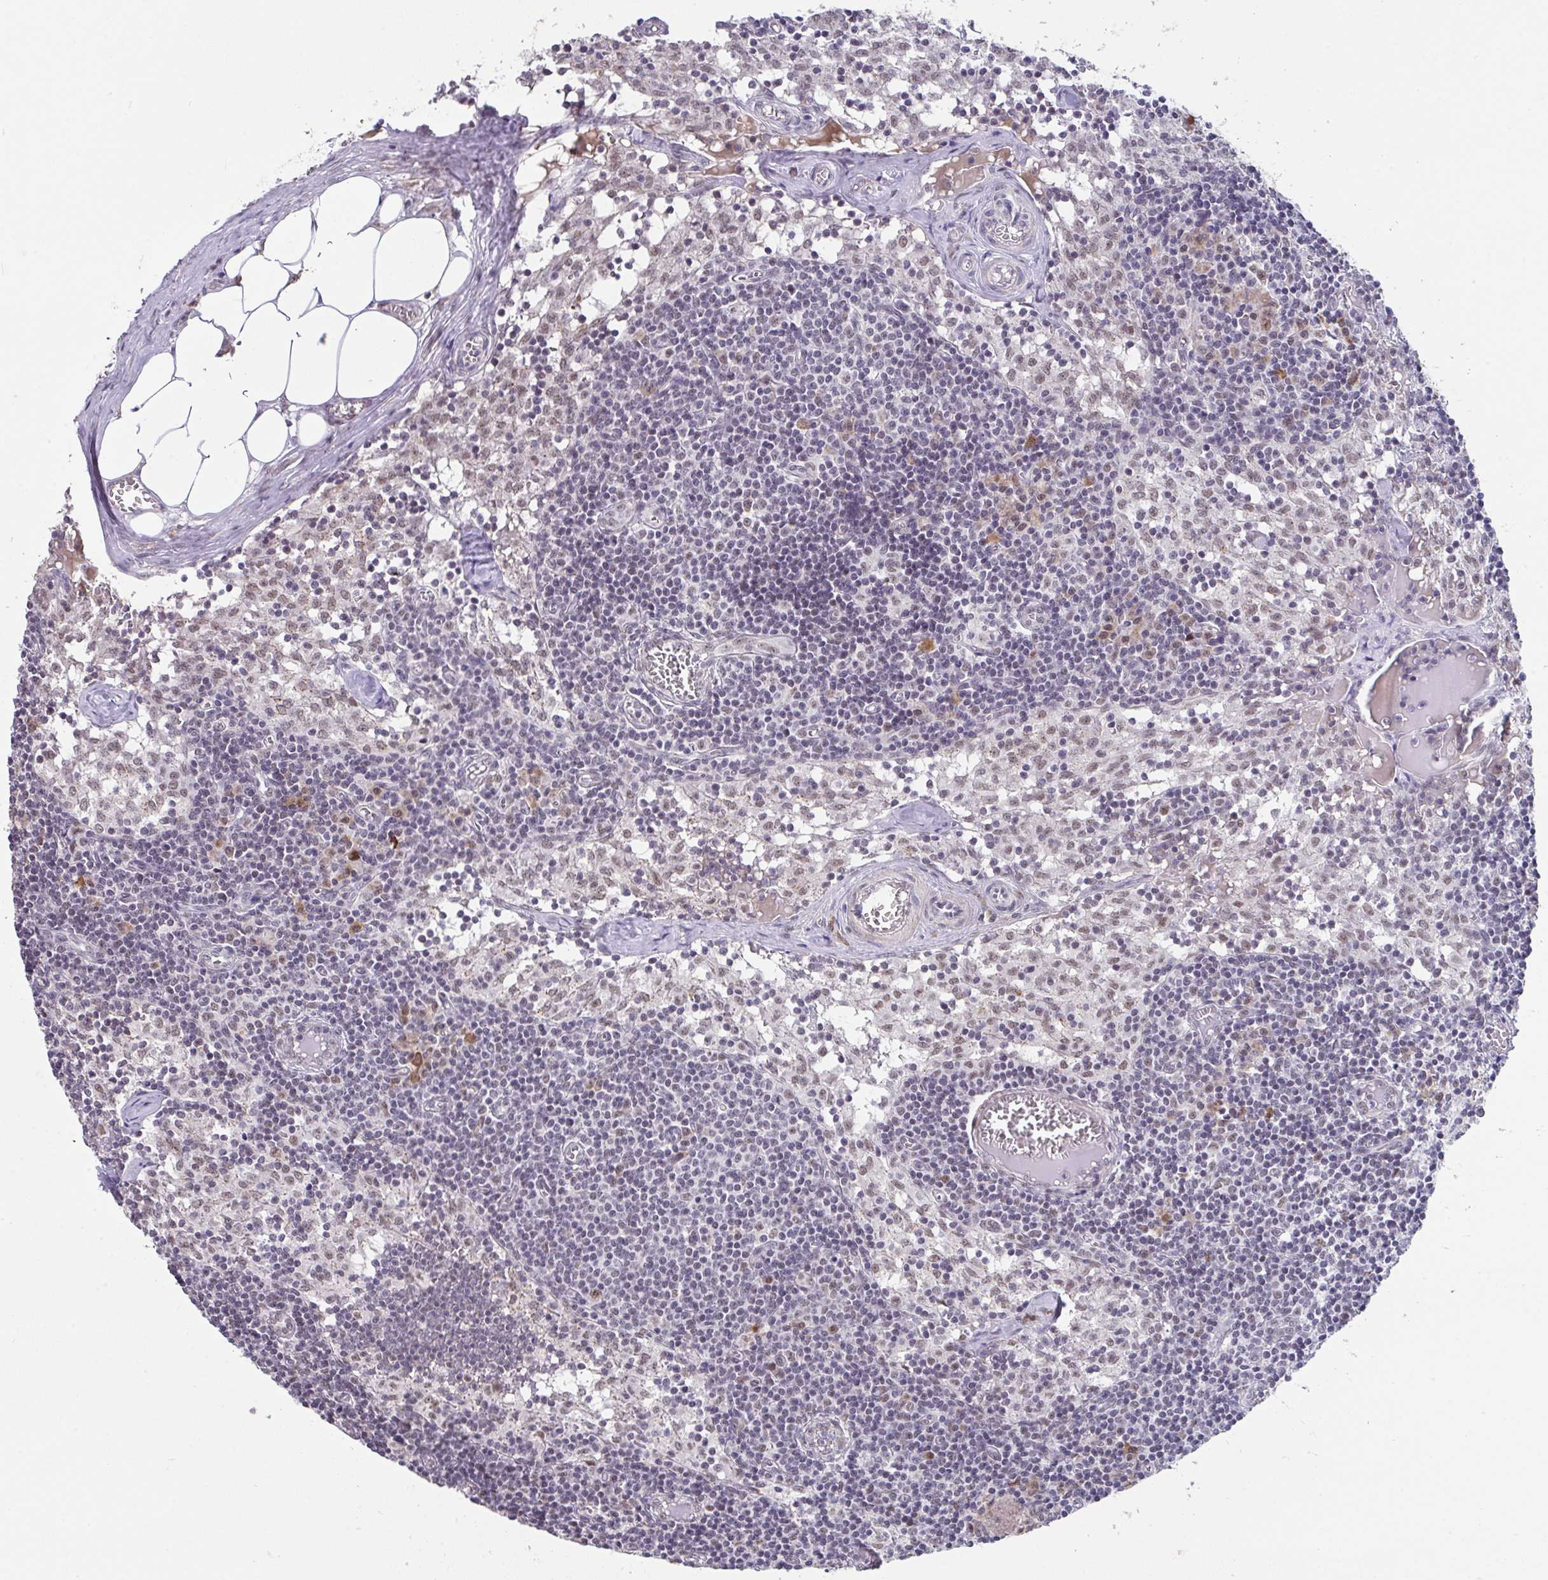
{"staining": {"intensity": "negative", "quantity": "none", "location": "none"}, "tissue": "lymph node", "cell_type": "Germinal center cells", "image_type": "normal", "snomed": [{"axis": "morphology", "description": "Normal tissue, NOS"}, {"axis": "topography", "description": "Lymph node"}], "caption": "High power microscopy micrograph of an IHC histopathology image of benign lymph node, revealing no significant expression in germinal center cells. The staining was performed using DAB to visualize the protein expression in brown, while the nuclei were stained in blue with hematoxylin (Magnification: 20x).", "gene": "RBBP6", "patient": {"sex": "female", "age": 31}}